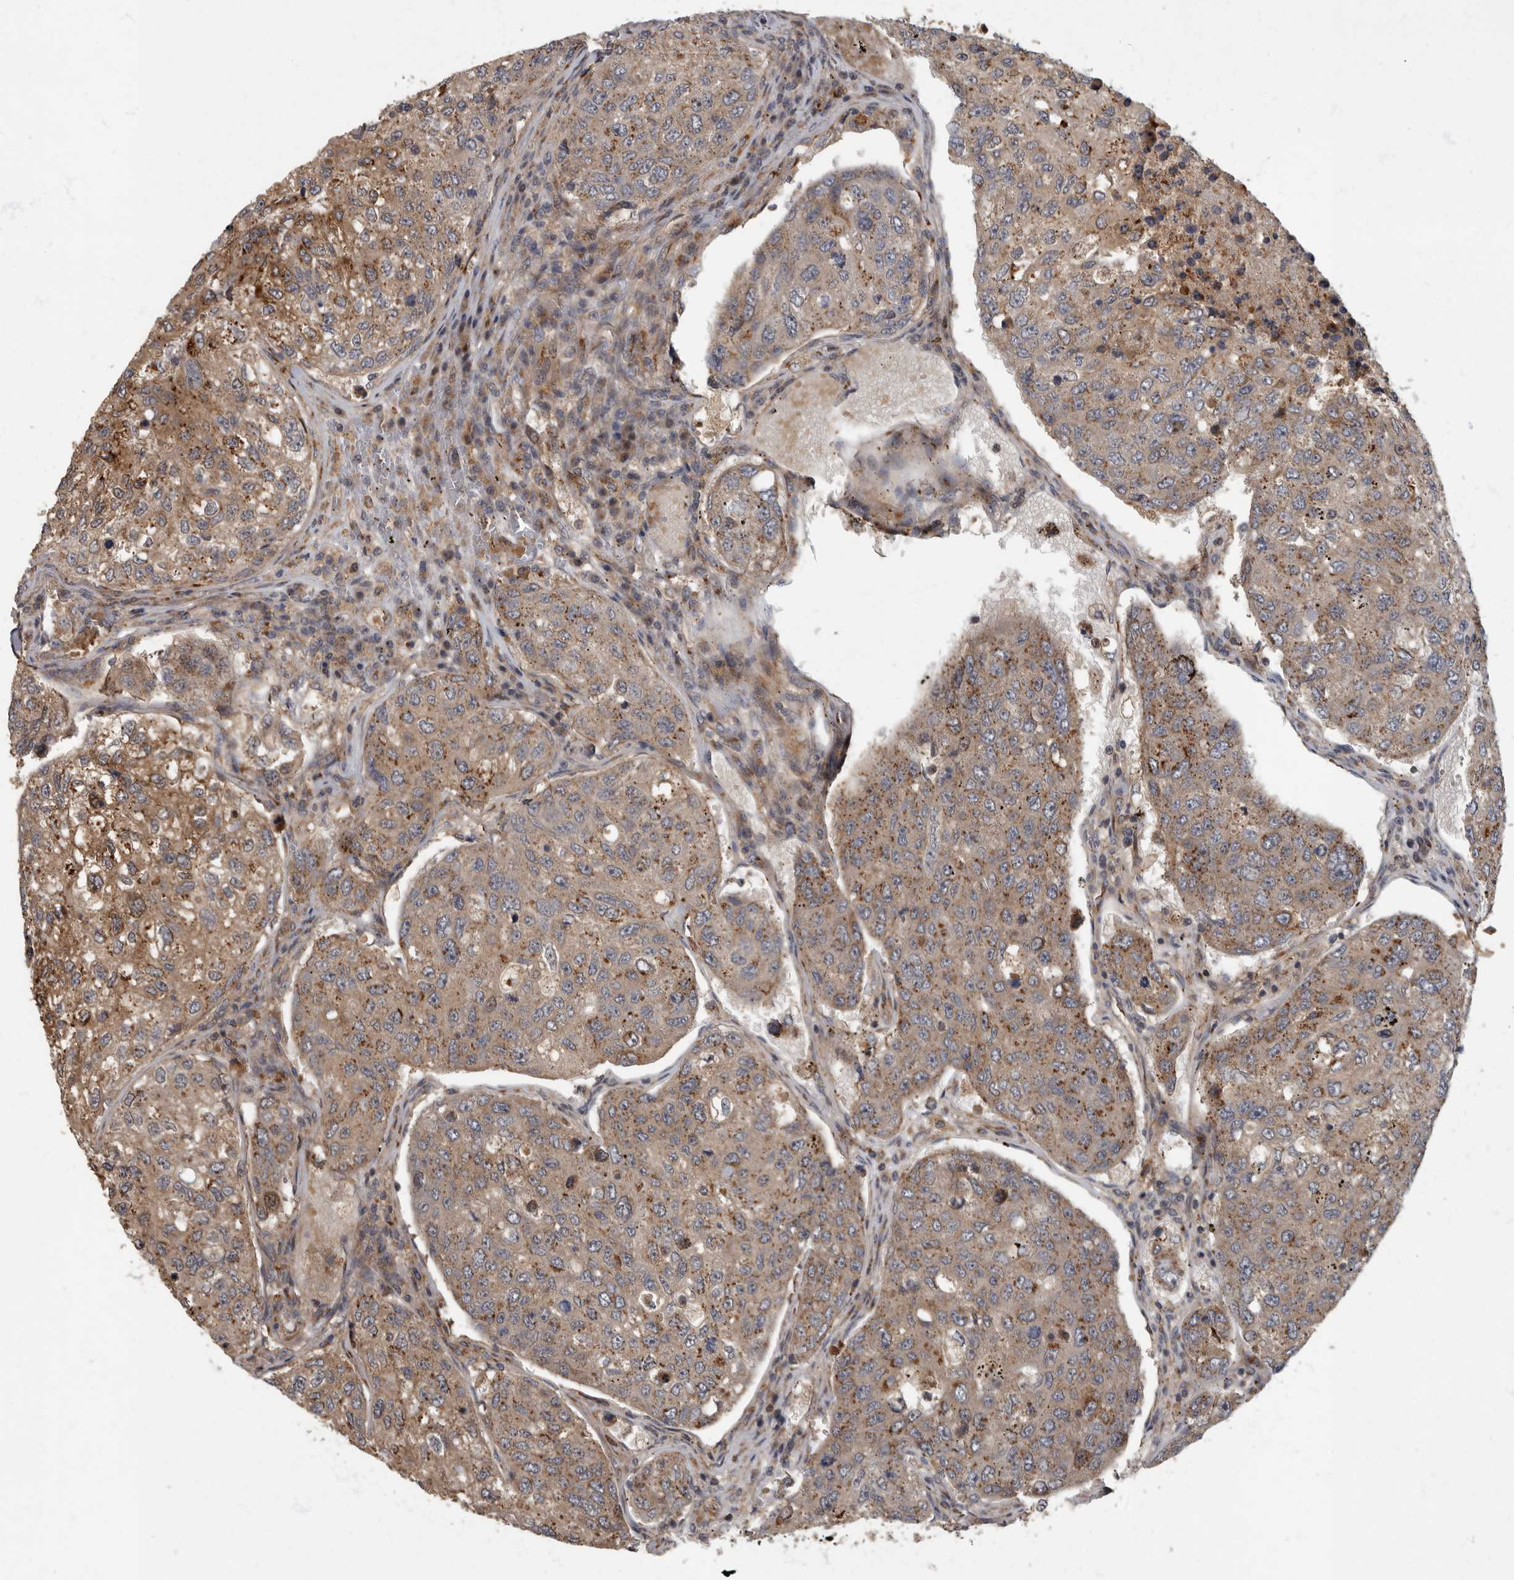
{"staining": {"intensity": "moderate", "quantity": ">75%", "location": "cytoplasmic/membranous"}, "tissue": "urothelial cancer", "cell_type": "Tumor cells", "image_type": "cancer", "snomed": [{"axis": "morphology", "description": "Urothelial carcinoma, High grade"}, {"axis": "topography", "description": "Lymph node"}, {"axis": "topography", "description": "Urinary bladder"}], "caption": "Urothelial carcinoma (high-grade) stained with a protein marker demonstrates moderate staining in tumor cells.", "gene": "IQCK", "patient": {"sex": "male", "age": 51}}